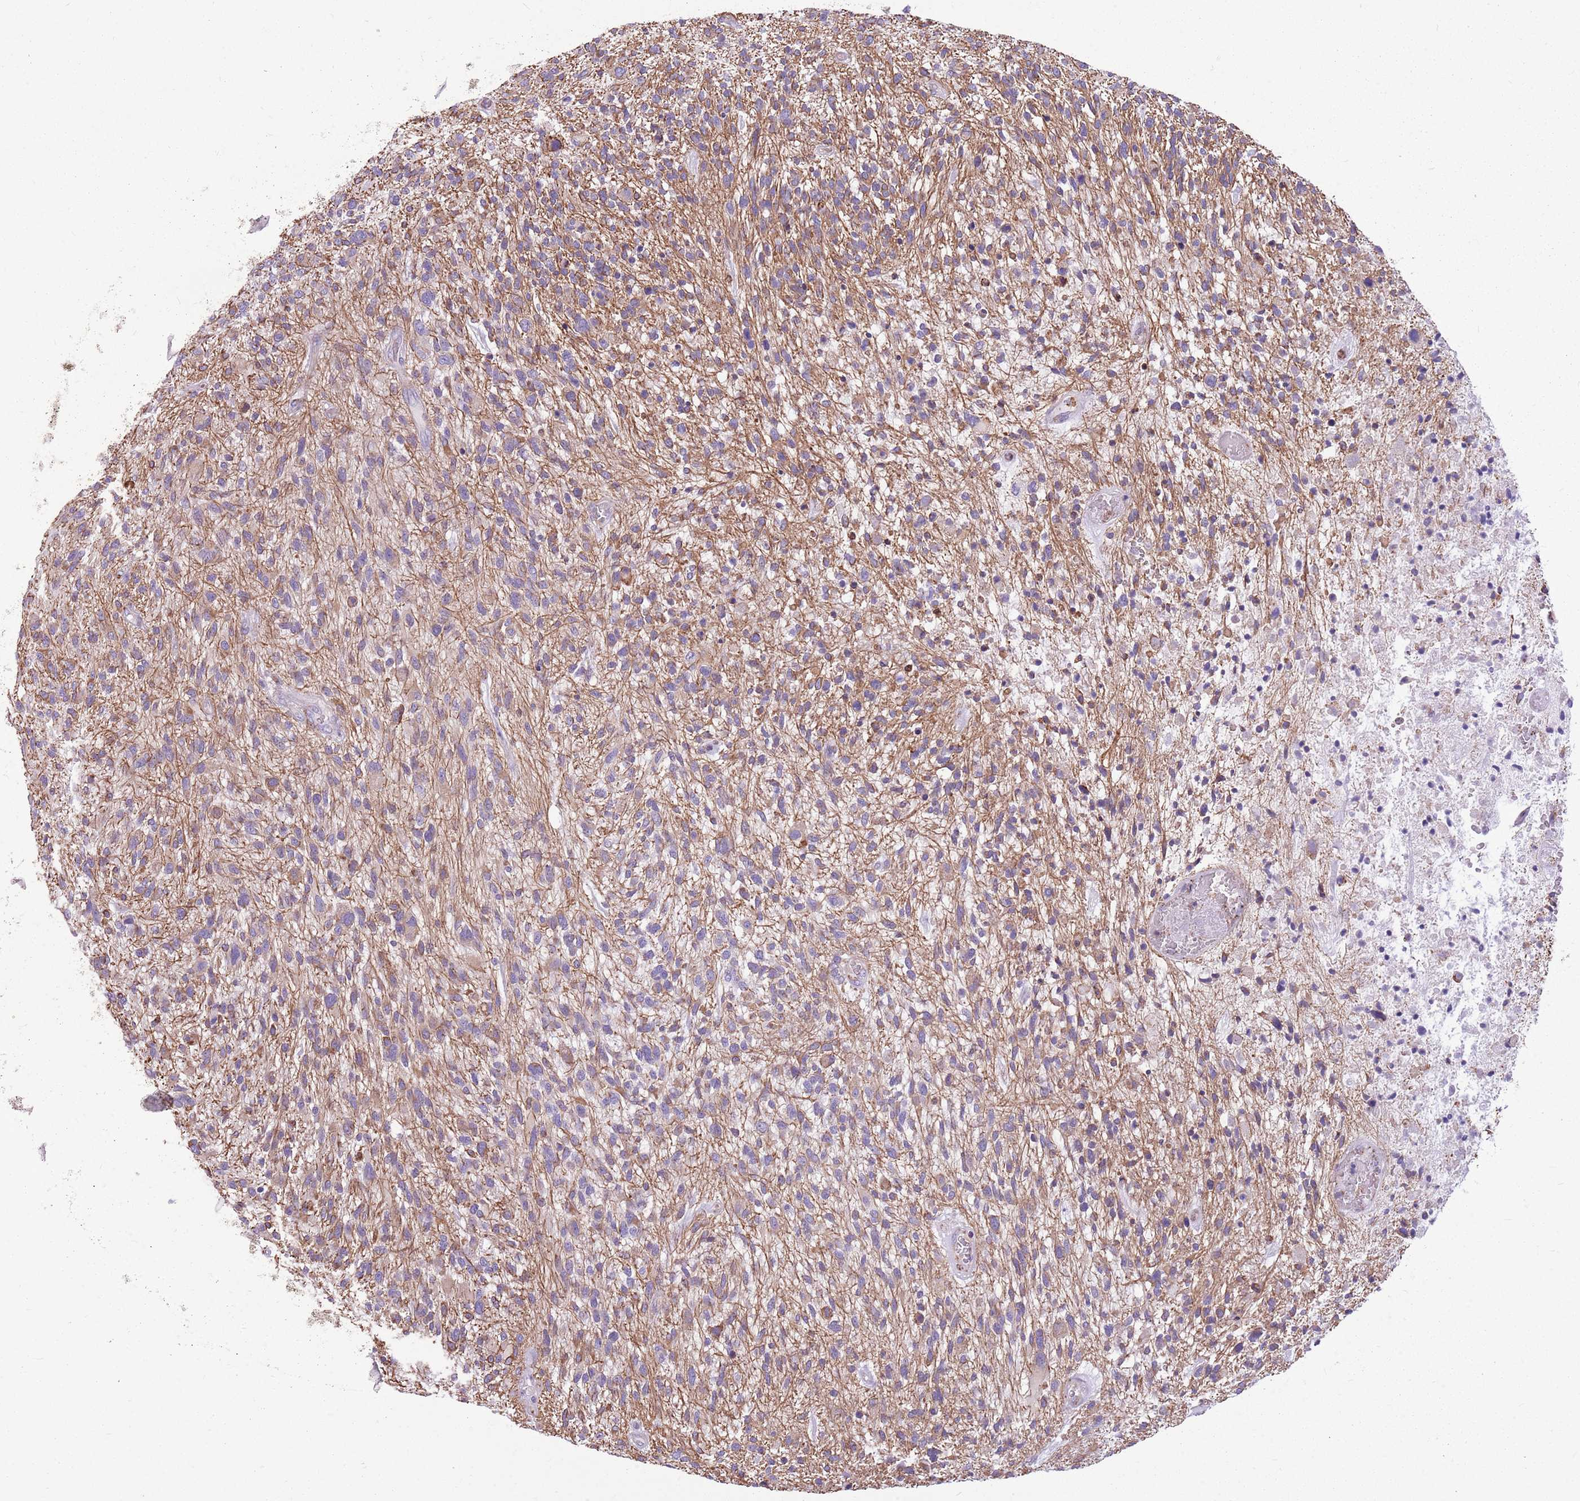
{"staining": {"intensity": "weak", "quantity": "25%-75%", "location": "cytoplasmic/membranous"}, "tissue": "glioma", "cell_type": "Tumor cells", "image_type": "cancer", "snomed": [{"axis": "morphology", "description": "Glioma, malignant, High grade"}, {"axis": "topography", "description": "Brain"}], "caption": "Immunohistochemical staining of human malignant glioma (high-grade) demonstrates weak cytoplasmic/membranous protein positivity in about 25%-75% of tumor cells.", "gene": "KCTD19", "patient": {"sex": "male", "age": 47}}